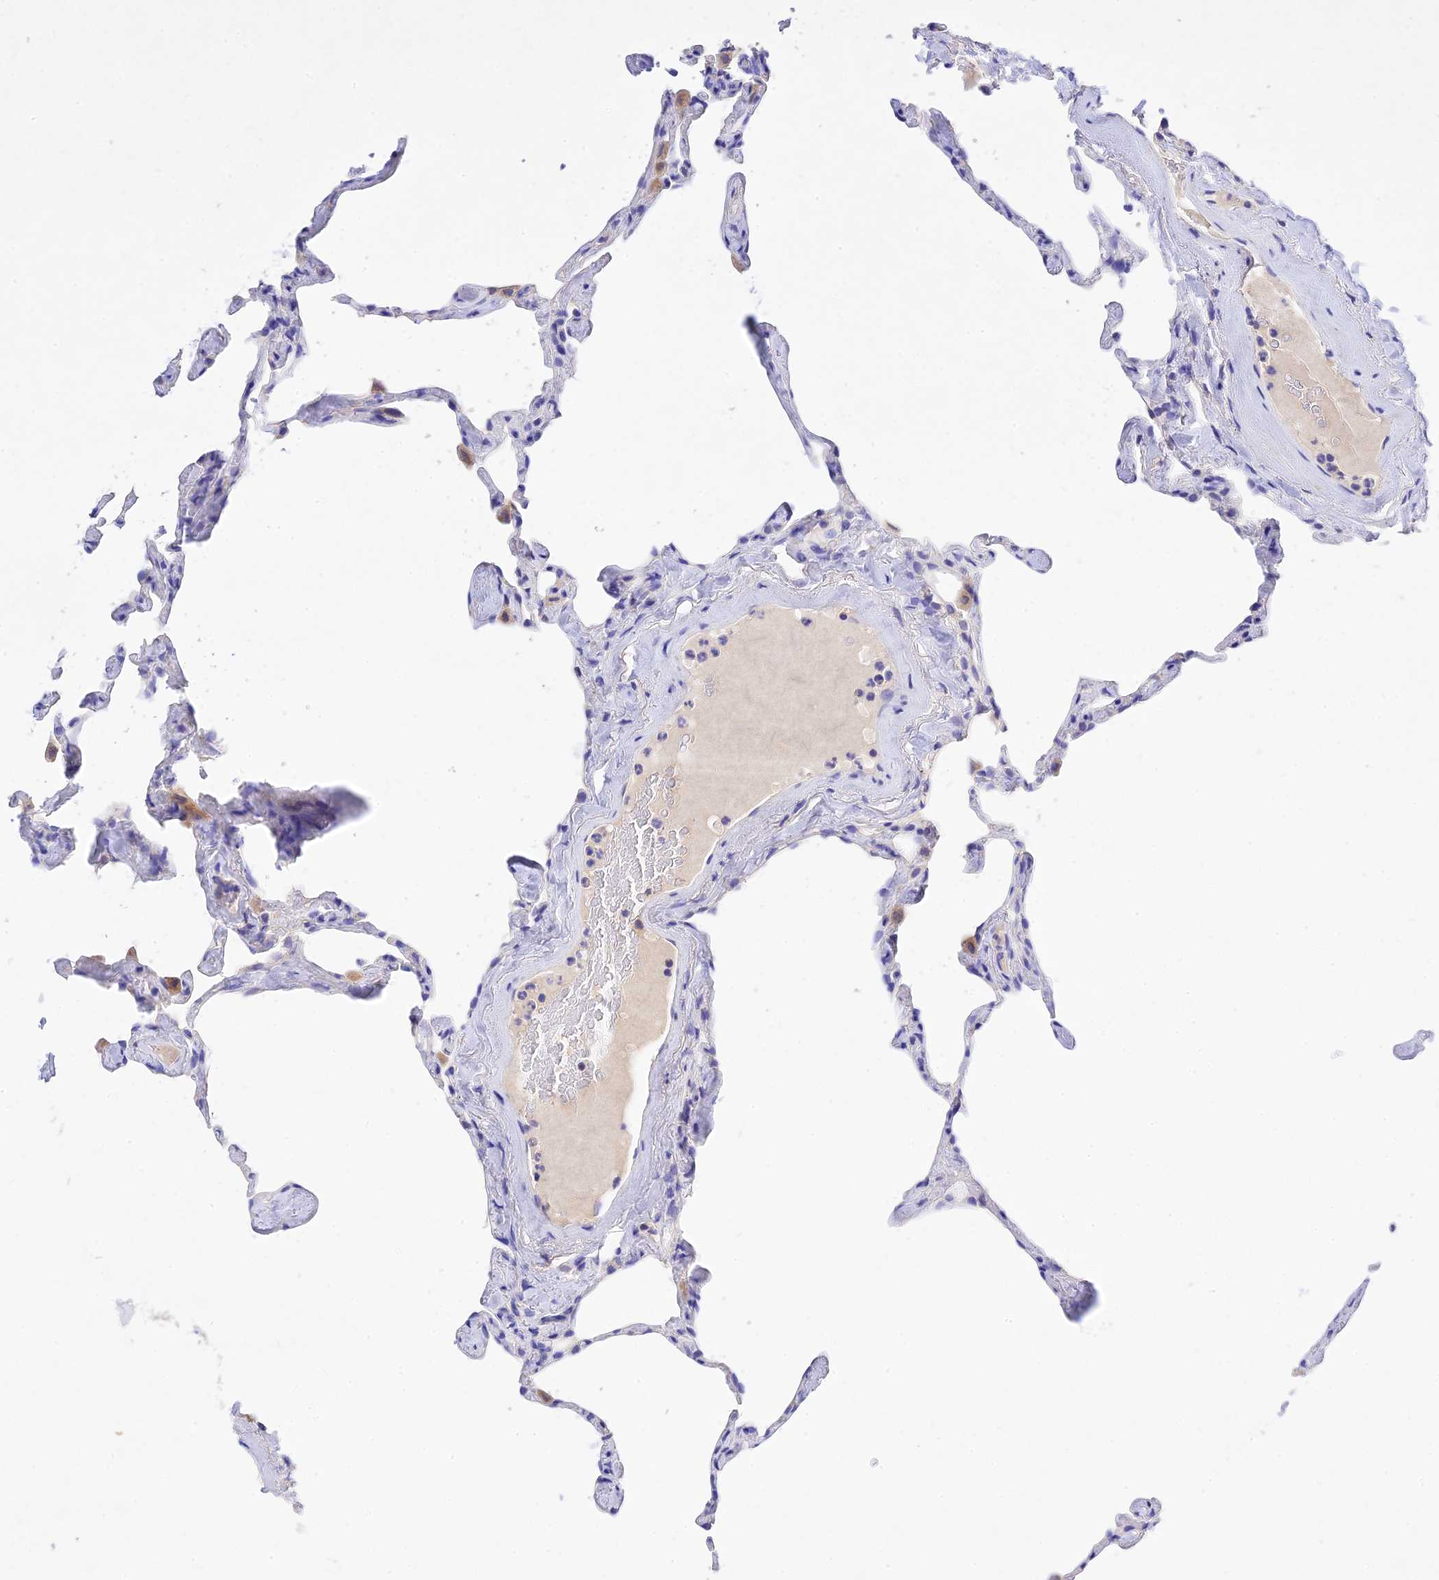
{"staining": {"intensity": "negative", "quantity": "none", "location": "none"}, "tissue": "lung", "cell_type": "Alveolar cells", "image_type": "normal", "snomed": [{"axis": "morphology", "description": "Normal tissue, NOS"}, {"axis": "topography", "description": "Lung"}], "caption": "High power microscopy image of an immunohistochemistry (IHC) image of benign lung, revealing no significant positivity in alveolar cells.", "gene": "MS4A5", "patient": {"sex": "male", "age": 65}}